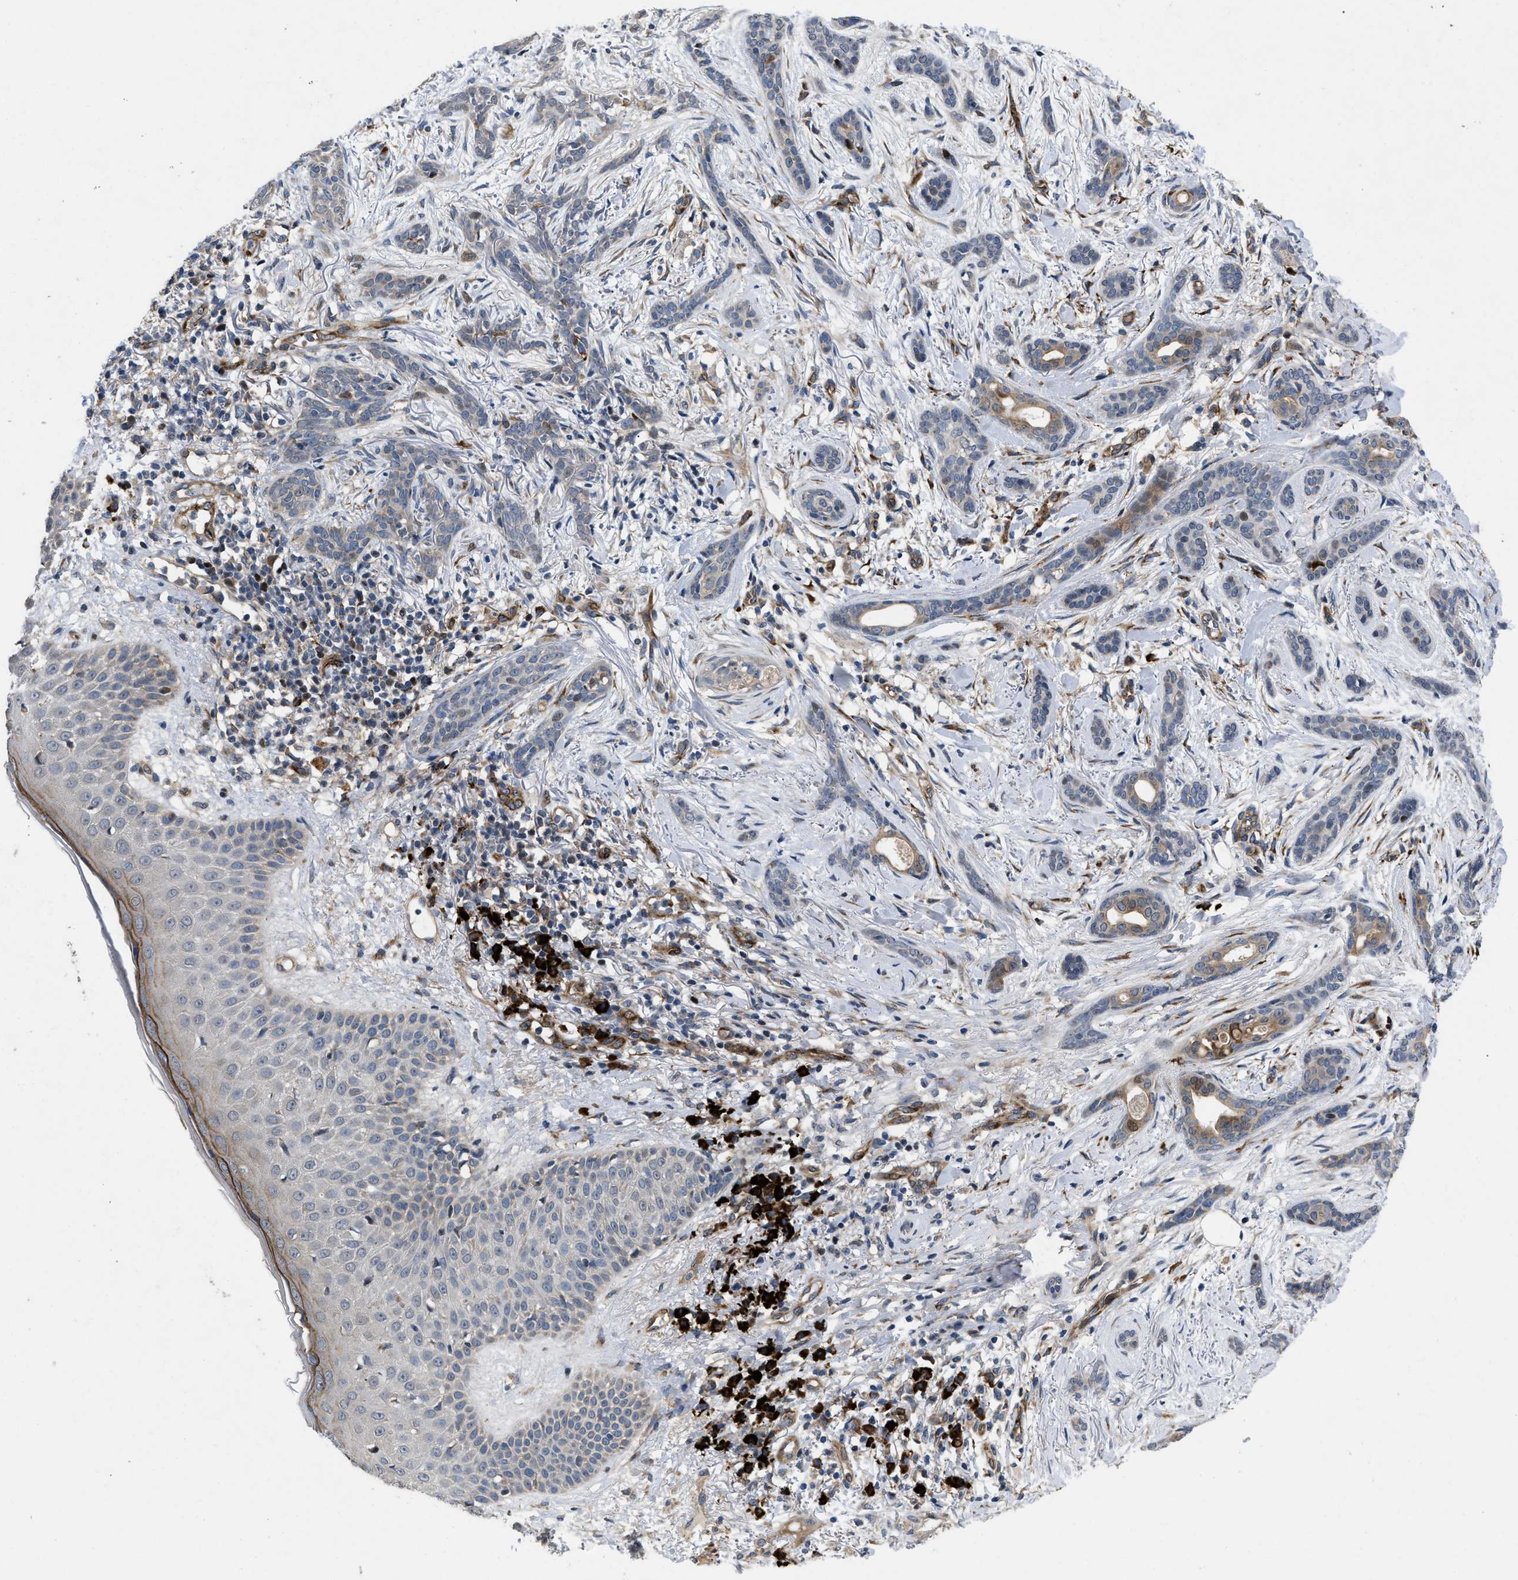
{"staining": {"intensity": "weak", "quantity": "<25%", "location": "cytoplasmic/membranous"}, "tissue": "skin cancer", "cell_type": "Tumor cells", "image_type": "cancer", "snomed": [{"axis": "morphology", "description": "Basal cell carcinoma"}, {"axis": "morphology", "description": "Adnexal tumor, benign"}, {"axis": "topography", "description": "Skin"}], "caption": "This image is of skin benign adnexal tumor stained with immunohistochemistry to label a protein in brown with the nuclei are counter-stained blue. There is no staining in tumor cells. (Immunohistochemistry, brightfield microscopy, high magnification).", "gene": "HSPA12B", "patient": {"sex": "female", "age": 42}}